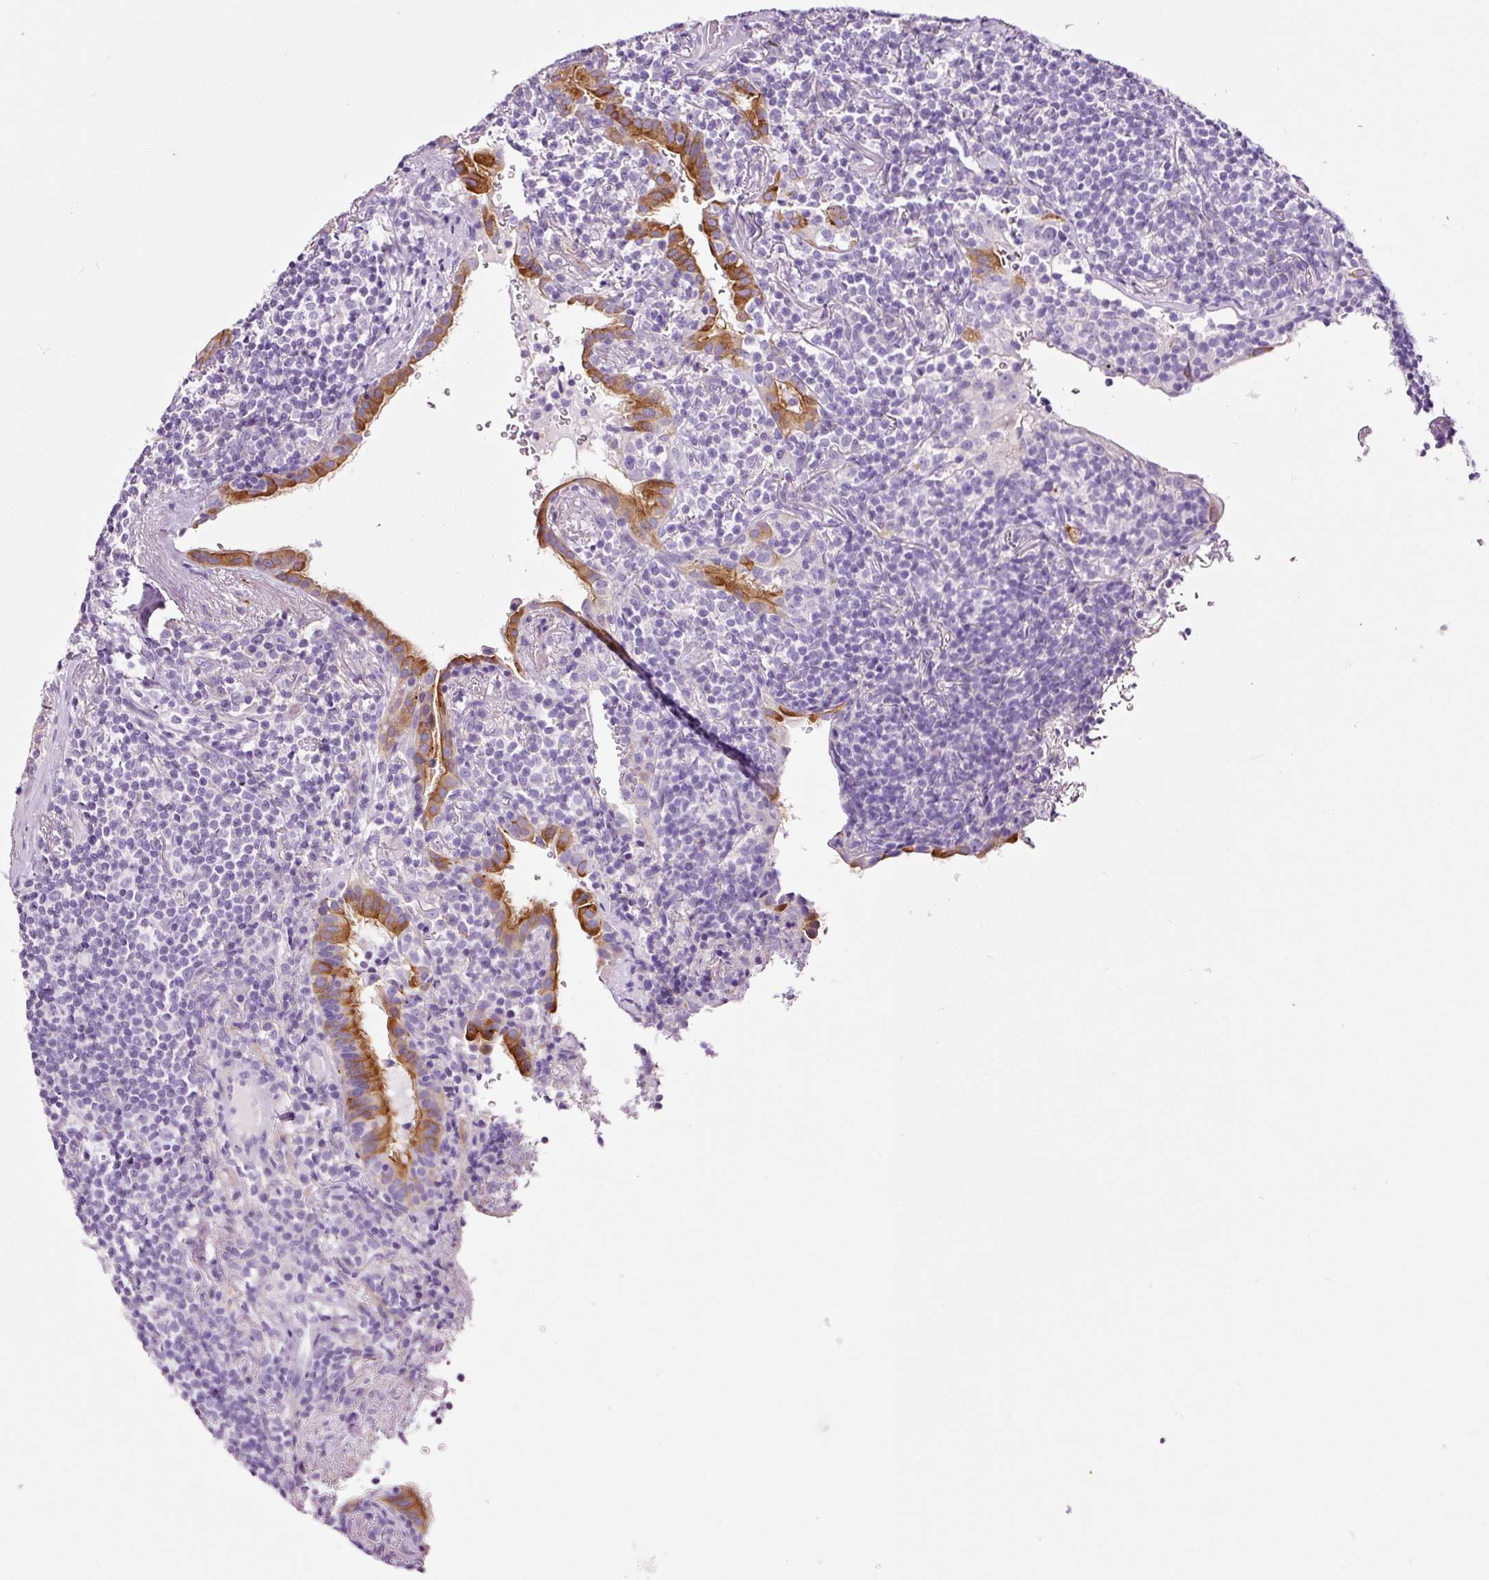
{"staining": {"intensity": "negative", "quantity": "none", "location": "none"}, "tissue": "lymphoma", "cell_type": "Tumor cells", "image_type": "cancer", "snomed": [{"axis": "morphology", "description": "Malignant lymphoma, non-Hodgkin's type, Low grade"}, {"axis": "topography", "description": "Lung"}], "caption": "Human lymphoma stained for a protein using immunohistochemistry reveals no positivity in tumor cells.", "gene": "PAM", "patient": {"sex": "female", "age": 71}}